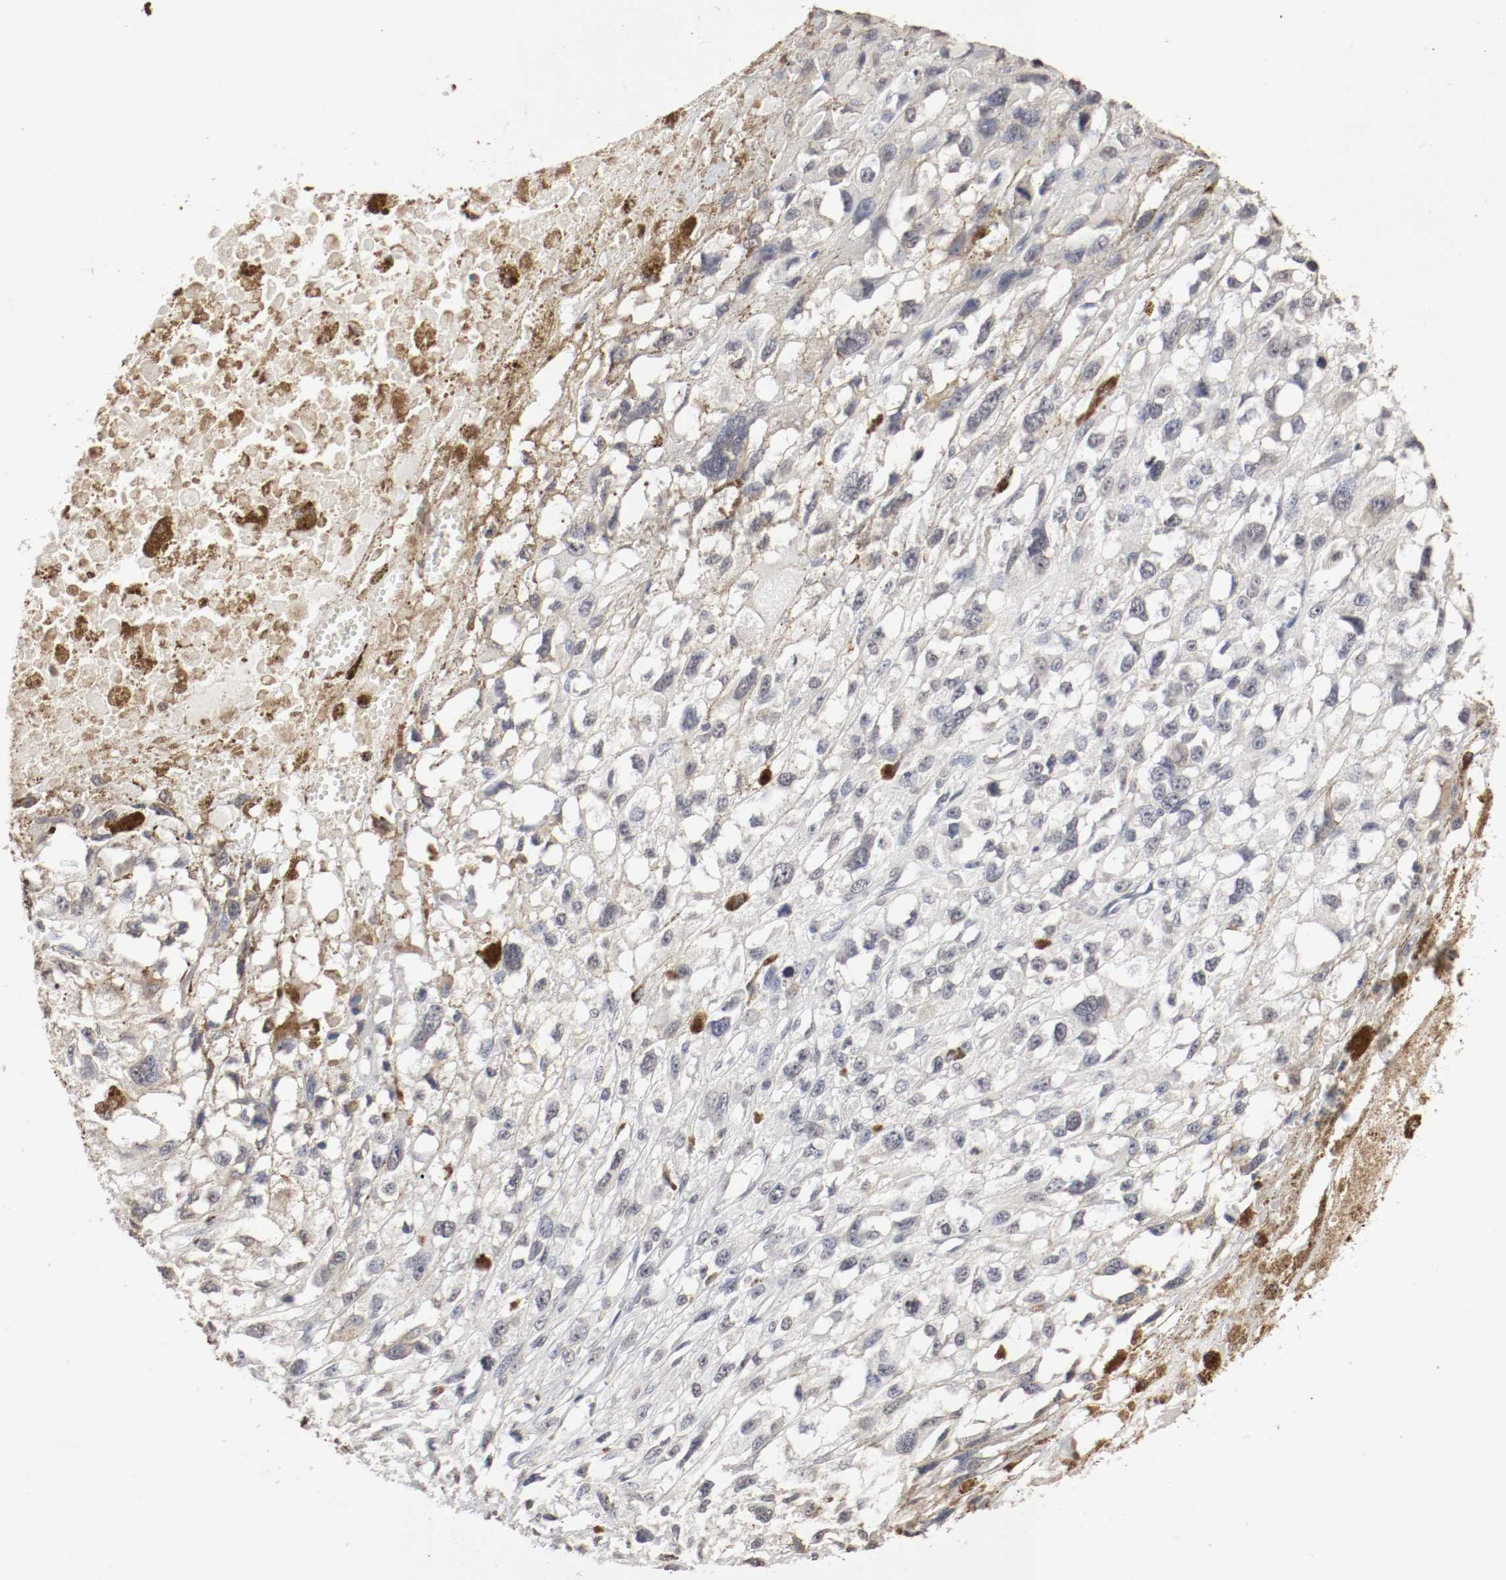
{"staining": {"intensity": "negative", "quantity": "none", "location": "none"}, "tissue": "melanoma", "cell_type": "Tumor cells", "image_type": "cancer", "snomed": [{"axis": "morphology", "description": "Malignant melanoma, Metastatic site"}, {"axis": "topography", "description": "Lymph node"}], "caption": "The IHC histopathology image has no significant positivity in tumor cells of melanoma tissue.", "gene": "WASL", "patient": {"sex": "male", "age": 59}}